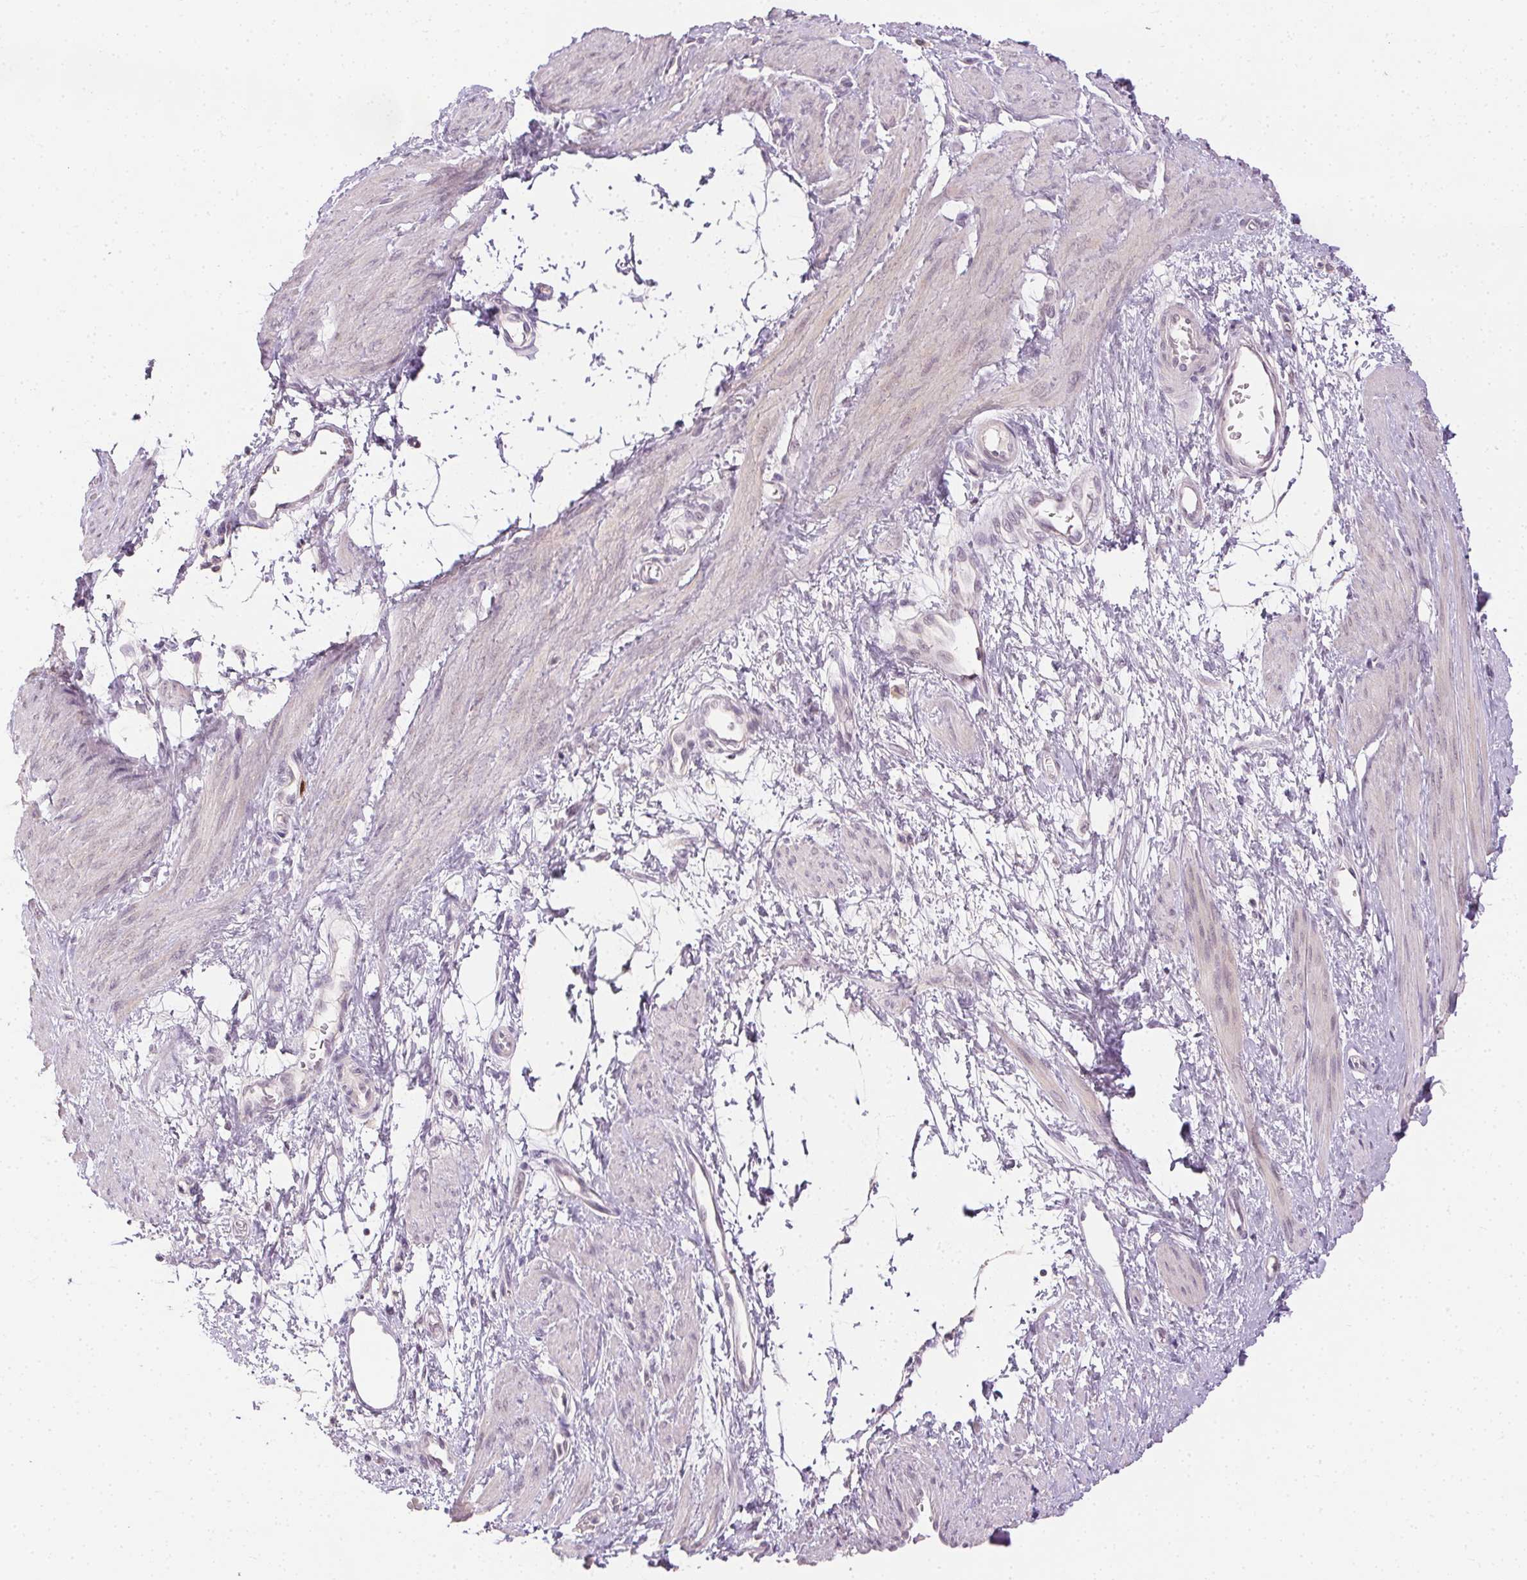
{"staining": {"intensity": "negative", "quantity": "none", "location": "none"}, "tissue": "smooth muscle", "cell_type": "Smooth muscle cells", "image_type": "normal", "snomed": [{"axis": "morphology", "description": "Normal tissue, NOS"}, {"axis": "topography", "description": "Smooth muscle"}, {"axis": "topography", "description": "Uterus"}], "caption": "Smooth muscle stained for a protein using immunohistochemistry displays no positivity smooth muscle cells.", "gene": "ANLN", "patient": {"sex": "female", "age": 39}}